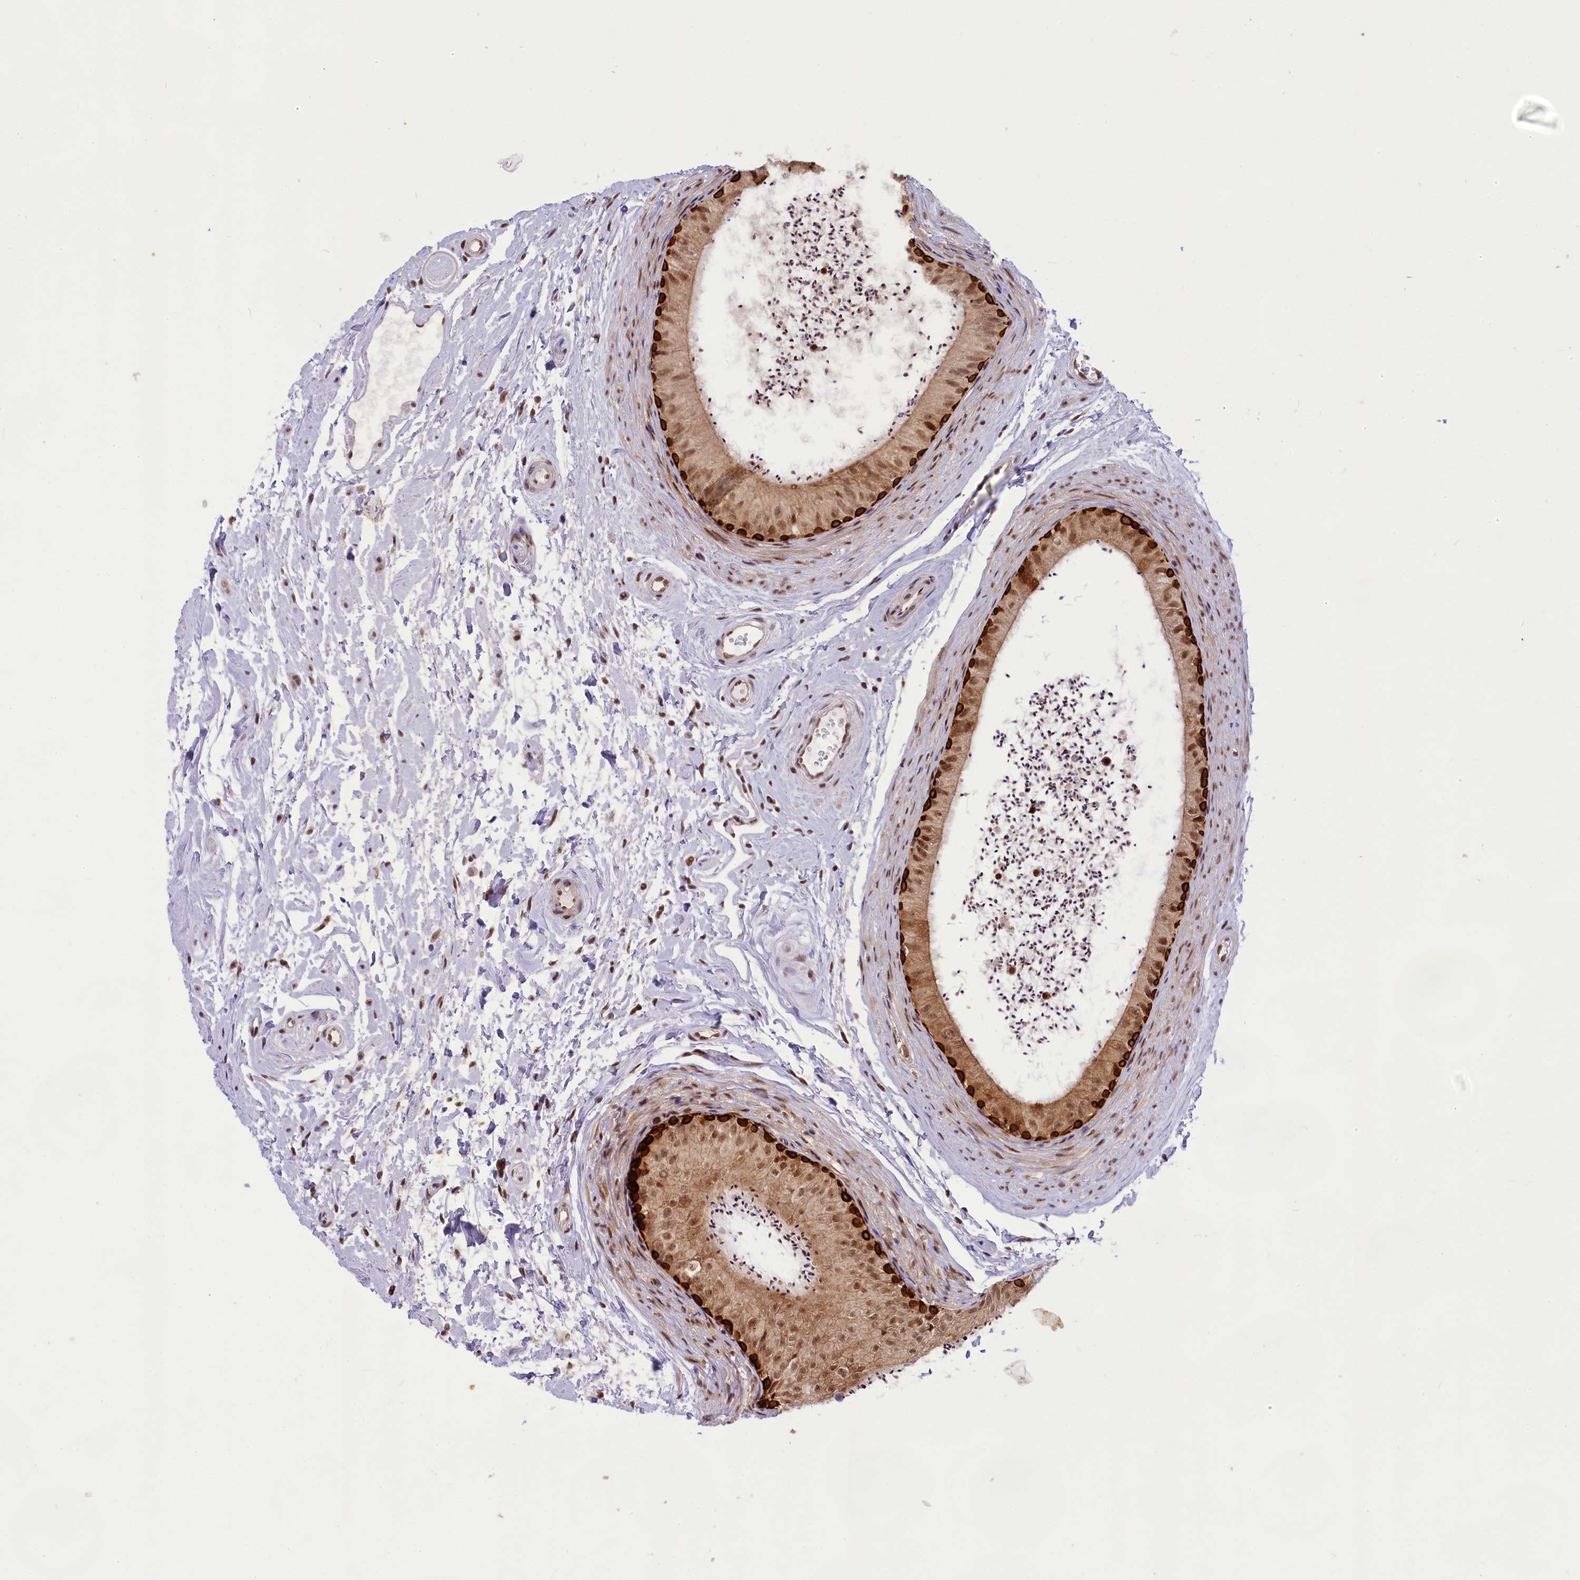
{"staining": {"intensity": "strong", "quantity": ">75%", "location": "cytoplasmic/membranous,nuclear"}, "tissue": "epididymis", "cell_type": "Glandular cells", "image_type": "normal", "snomed": [{"axis": "morphology", "description": "Normal tissue, NOS"}, {"axis": "topography", "description": "Epididymis"}], "caption": "IHC (DAB) staining of benign epididymis shows strong cytoplasmic/membranous,nuclear protein expression in about >75% of glandular cells.", "gene": "CARD8", "patient": {"sex": "male", "age": 56}}